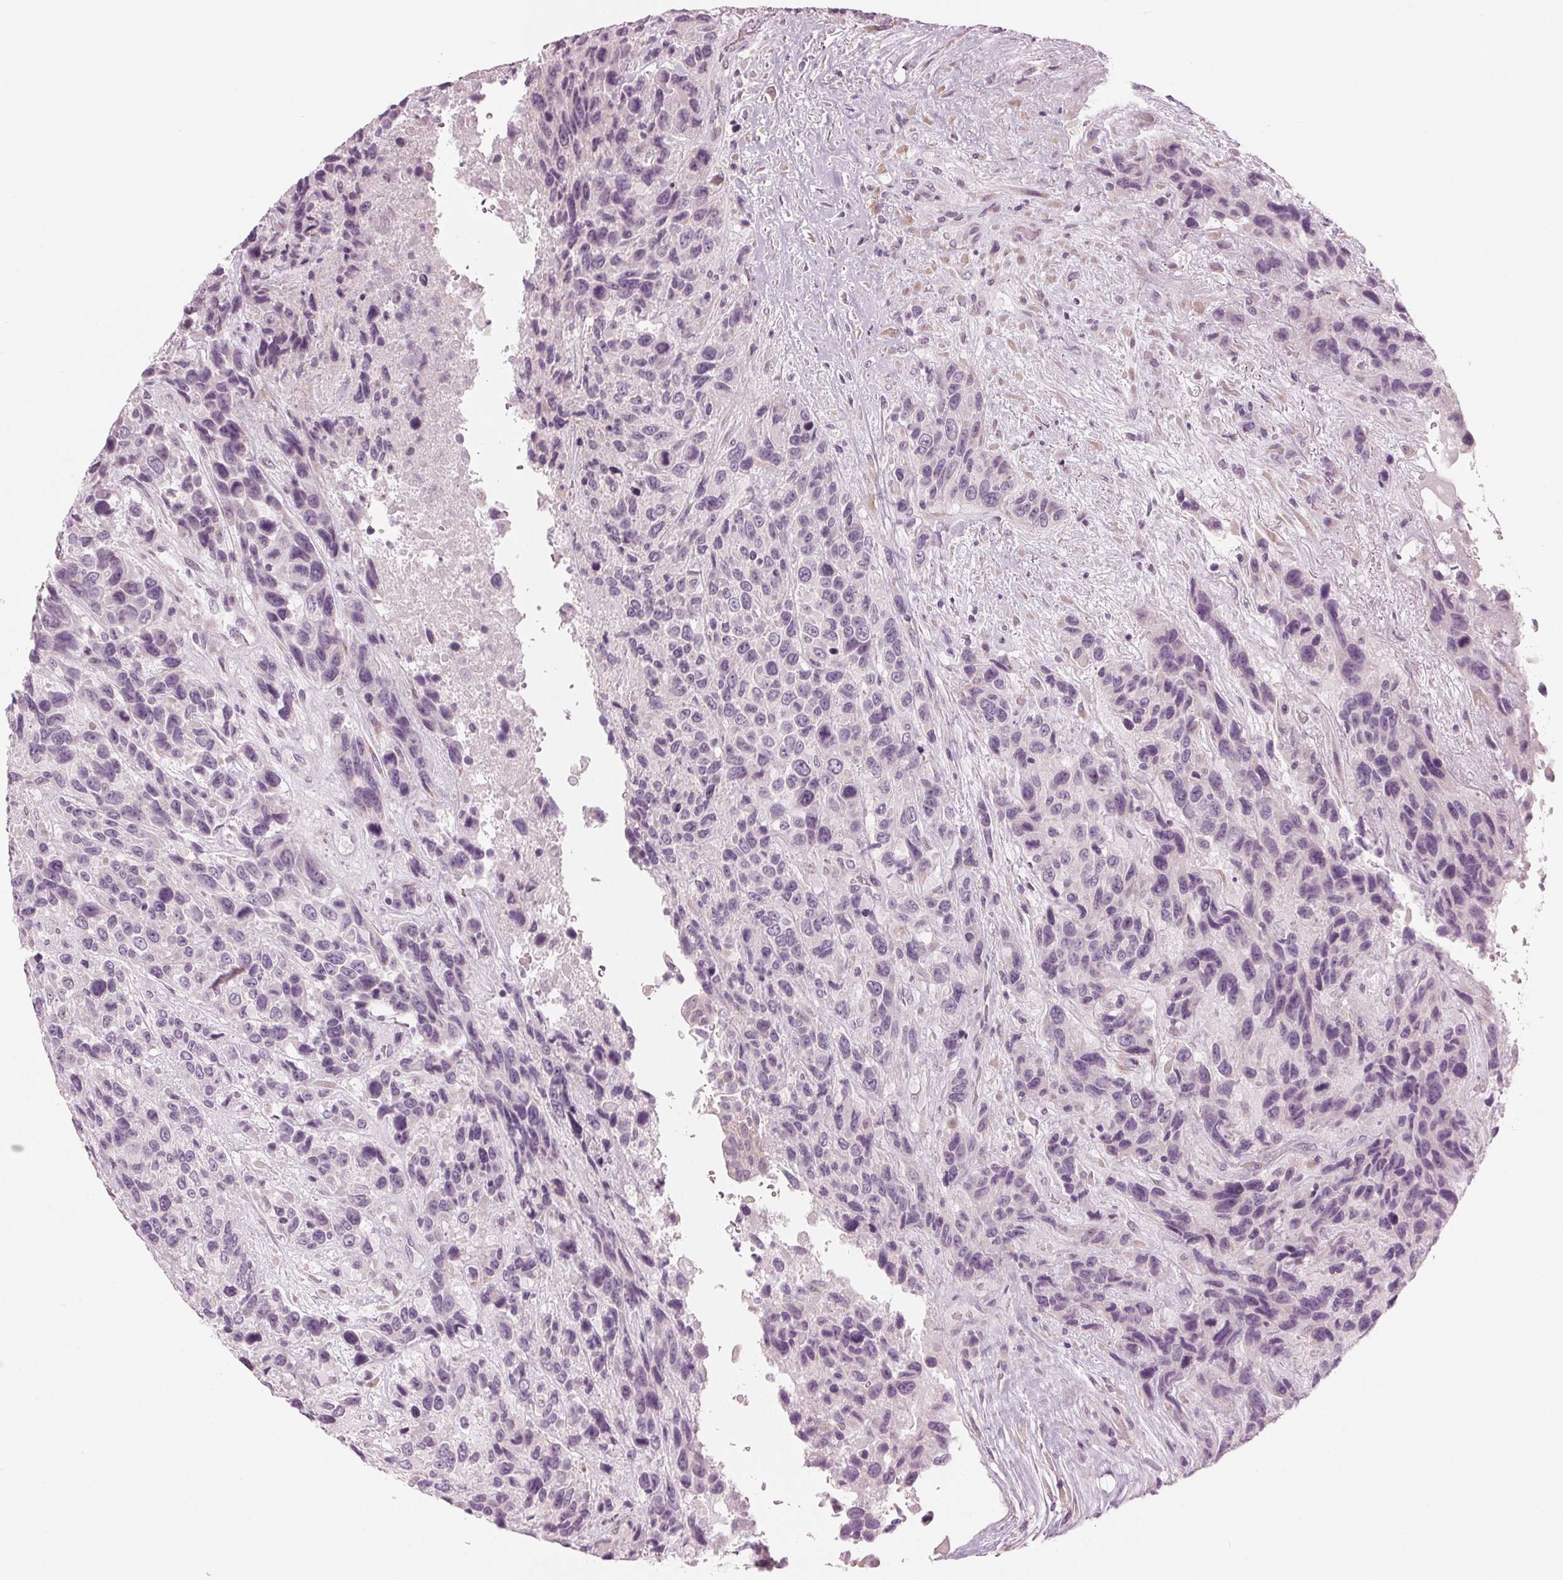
{"staining": {"intensity": "negative", "quantity": "none", "location": "none"}, "tissue": "urothelial cancer", "cell_type": "Tumor cells", "image_type": "cancer", "snomed": [{"axis": "morphology", "description": "Urothelial carcinoma, High grade"}, {"axis": "topography", "description": "Urinary bladder"}], "caption": "IHC photomicrograph of neoplastic tissue: urothelial cancer stained with DAB (3,3'-diaminobenzidine) displays no significant protein expression in tumor cells. (DAB (3,3'-diaminobenzidine) immunohistochemistry (IHC) with hematoxylin counter stain).", "gene": "PRAP1", "patient": {"sex": "female", "age": 70}}